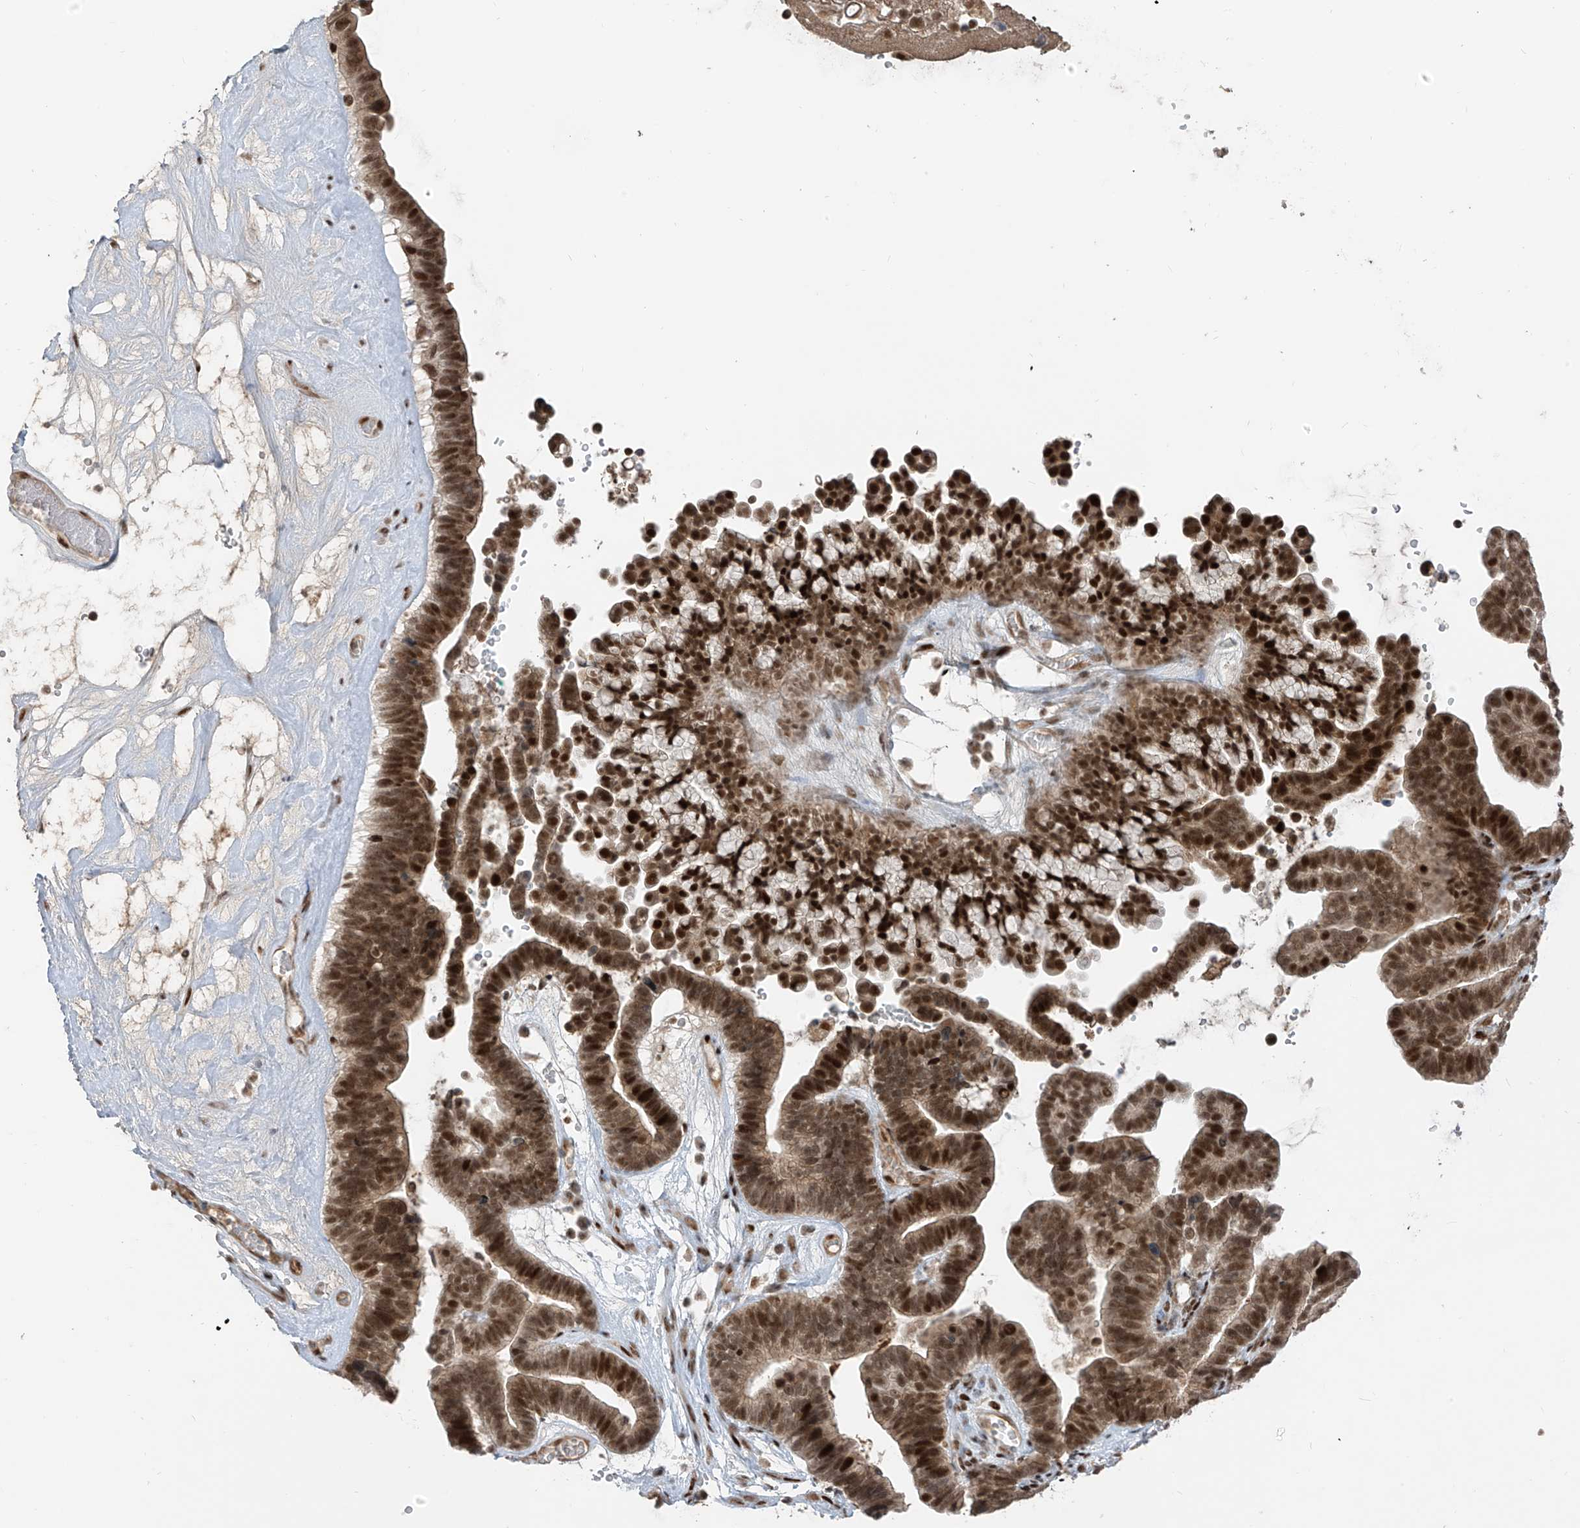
{"staining": {"intensity": "strong", "quantity": ">75%", "location": "cytoplasmic/membranous,nuclear"}, "tissue": "ovarian cancer", "cell_type": "Tumor cells", "image_type": "cancer", "snomed": [{"axis": "morphology", "description": "Cystadenocarcinoma, serous, NOS"}, {"axis": "topography", "description": "Ovary"}], "caption": "This is an image of immunohistochemistry staining of ovarian cancer, which shows strong expression in the cytoplasmic/membranous and nuclear of tumor cells.", "gene": "ARHGEF3", "patient": {"sex": "female", "age": 56}}